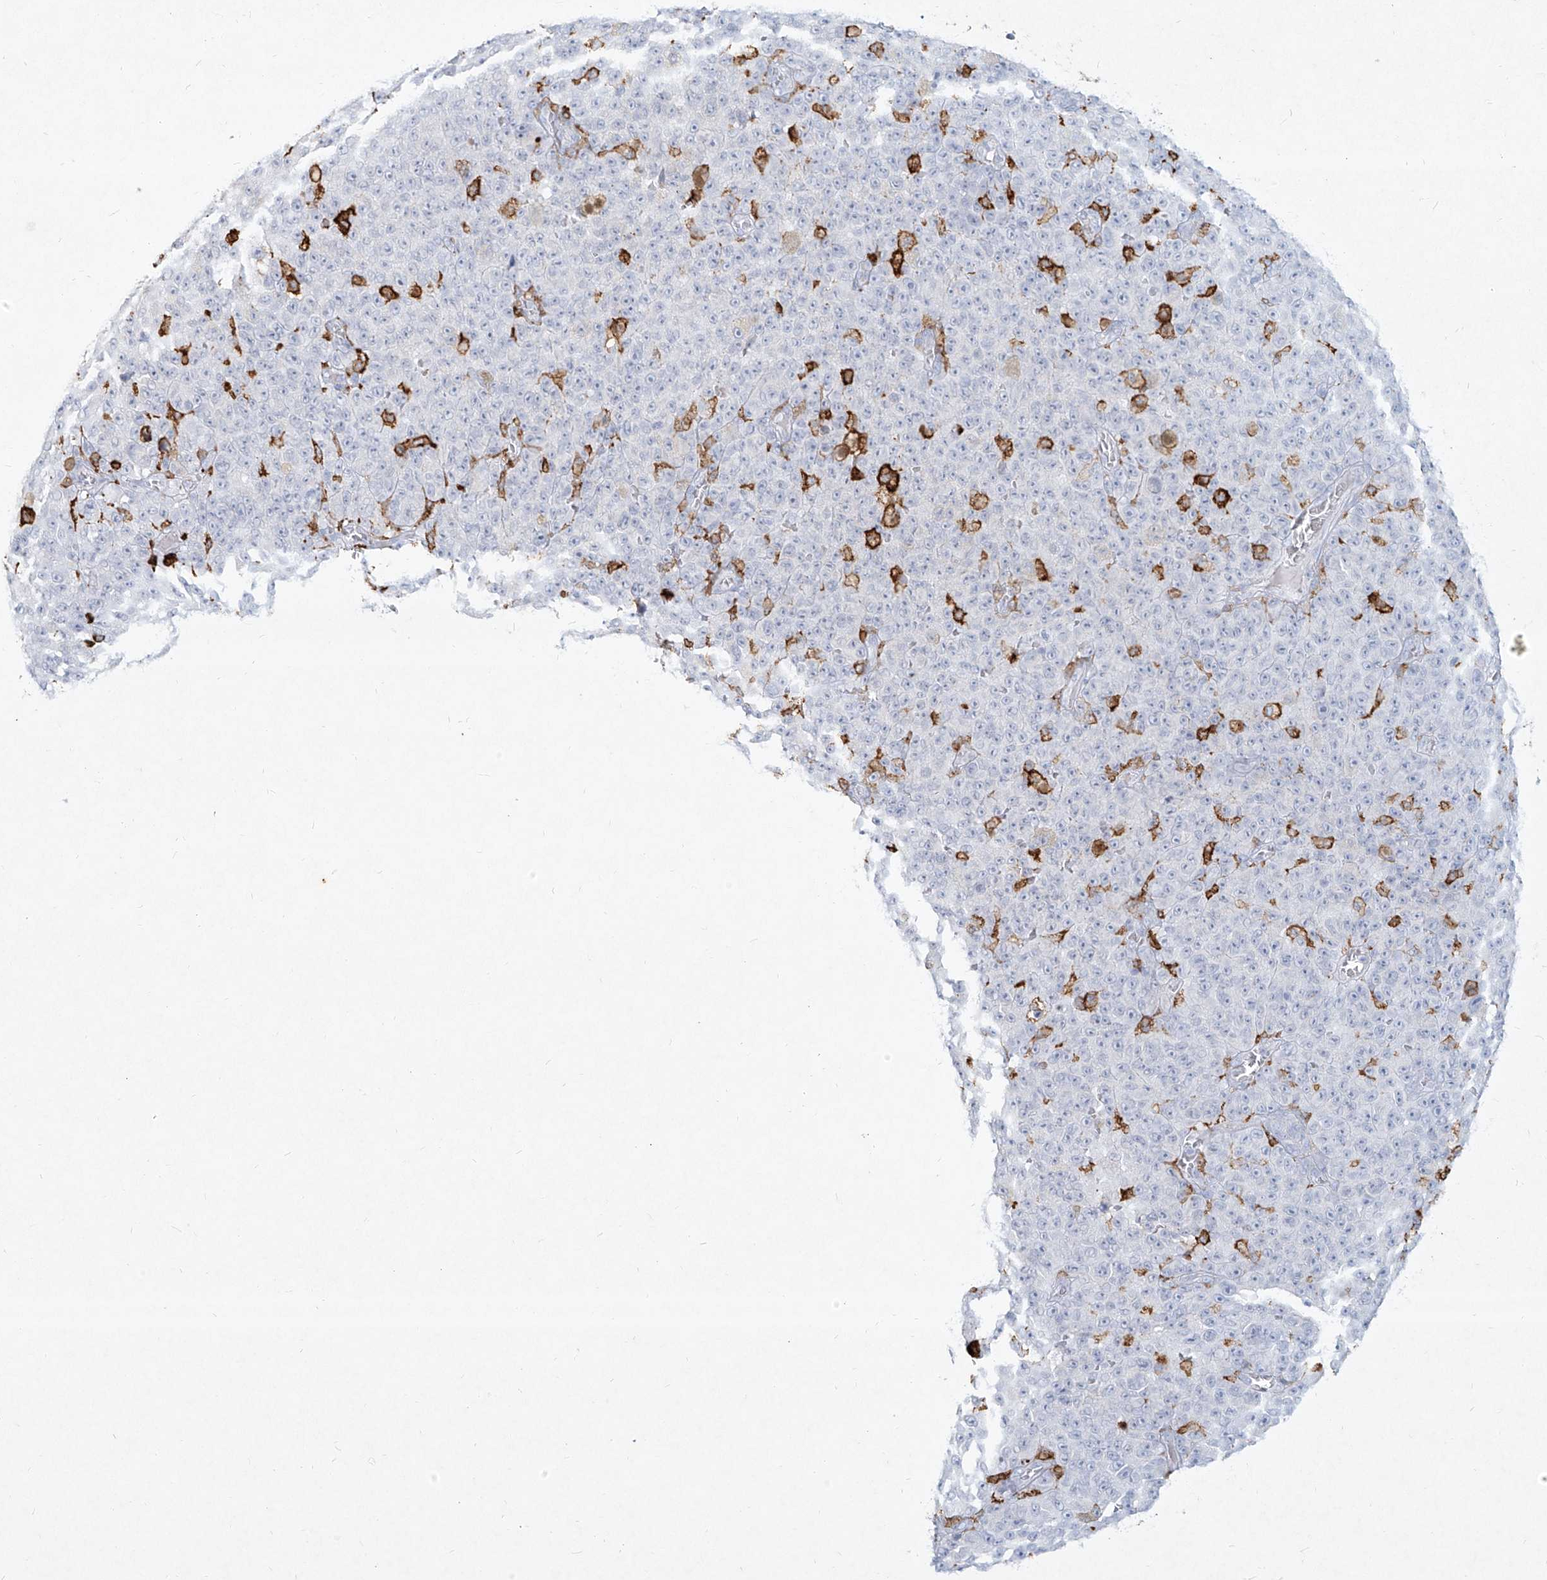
{"staining": {"intensity": "negative", "quantity": "none", "location": "none"}, "tissue": "melanoma", "cell_type": "Tumor cells", "image_type": "cancer", "snomed": [{"axis": "morphology", "description": "Malignant melanoma, NOS"}, {"axis": "topography", "description": "Skin"}], "caption": "High magnification brightfield microscopy of malignant melanoma stained with DAB (brown) and counterstained with hematoxylin (blue): tumor cells show no significant positivity. (DAB IHC visualized using brightfield microscopy, high magnification).", "gene": "CD209", "patient": {"sex": "female", "age": 82}}